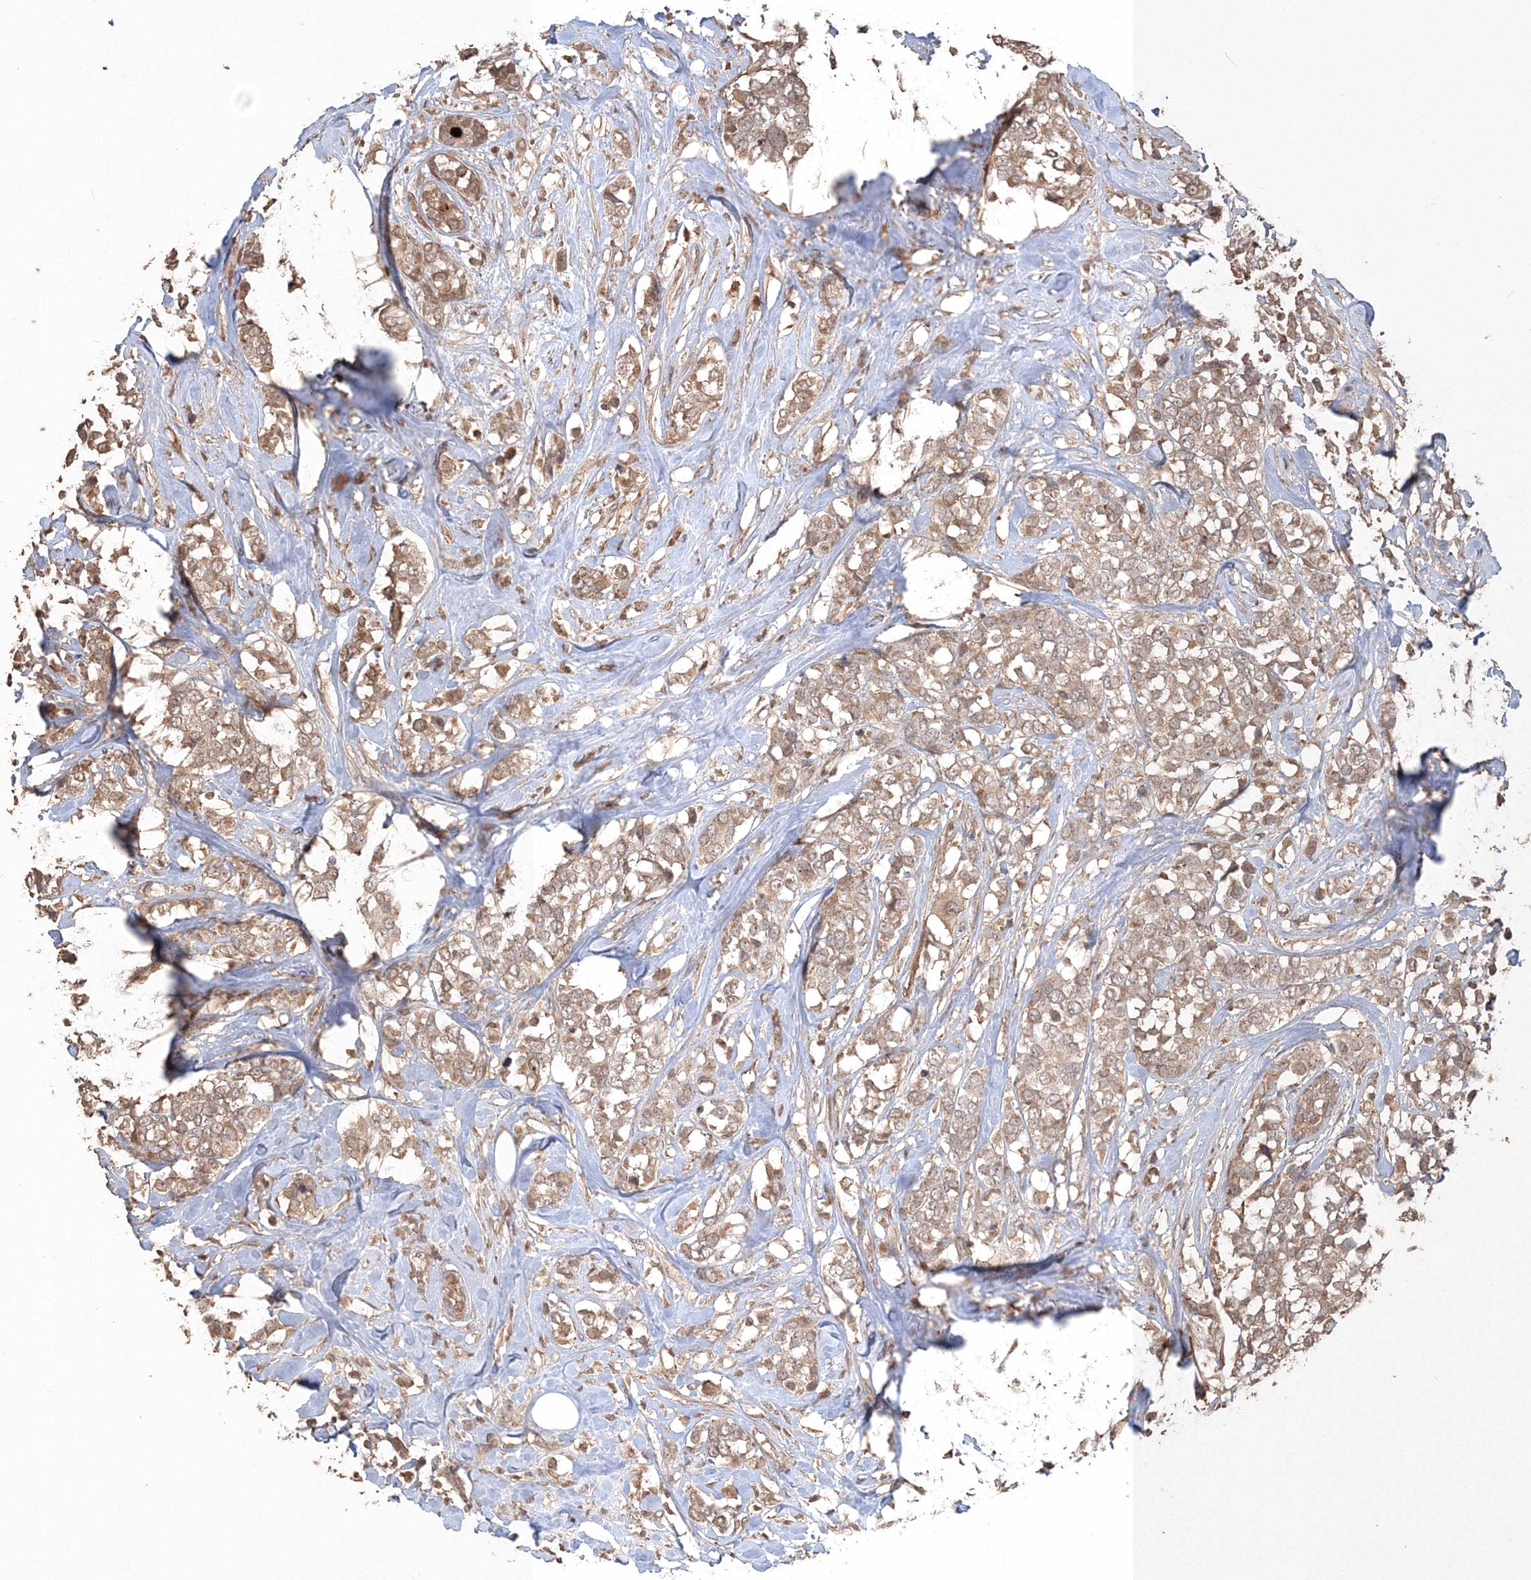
{"staining": {"intensity": "weak", "quantity": ">75%", "location": "cytoplasmic/membranous"}, "tissue": "breast cancer", "cell_type": "Tumor cells", "image_type": "cancer", "snomed": [{"axis": "morphology", "description": "Lobular carcinoma"}, {"axis": "topography", "description": "Breast"}], "caption": "Breast cancer (lobular carcinoma) stained for a protein exhibits weak cytoplasmic/membranous positivity in tumor cells.", "gene": "CCDC122", "patient": {"sex": "female", "age": 59}}